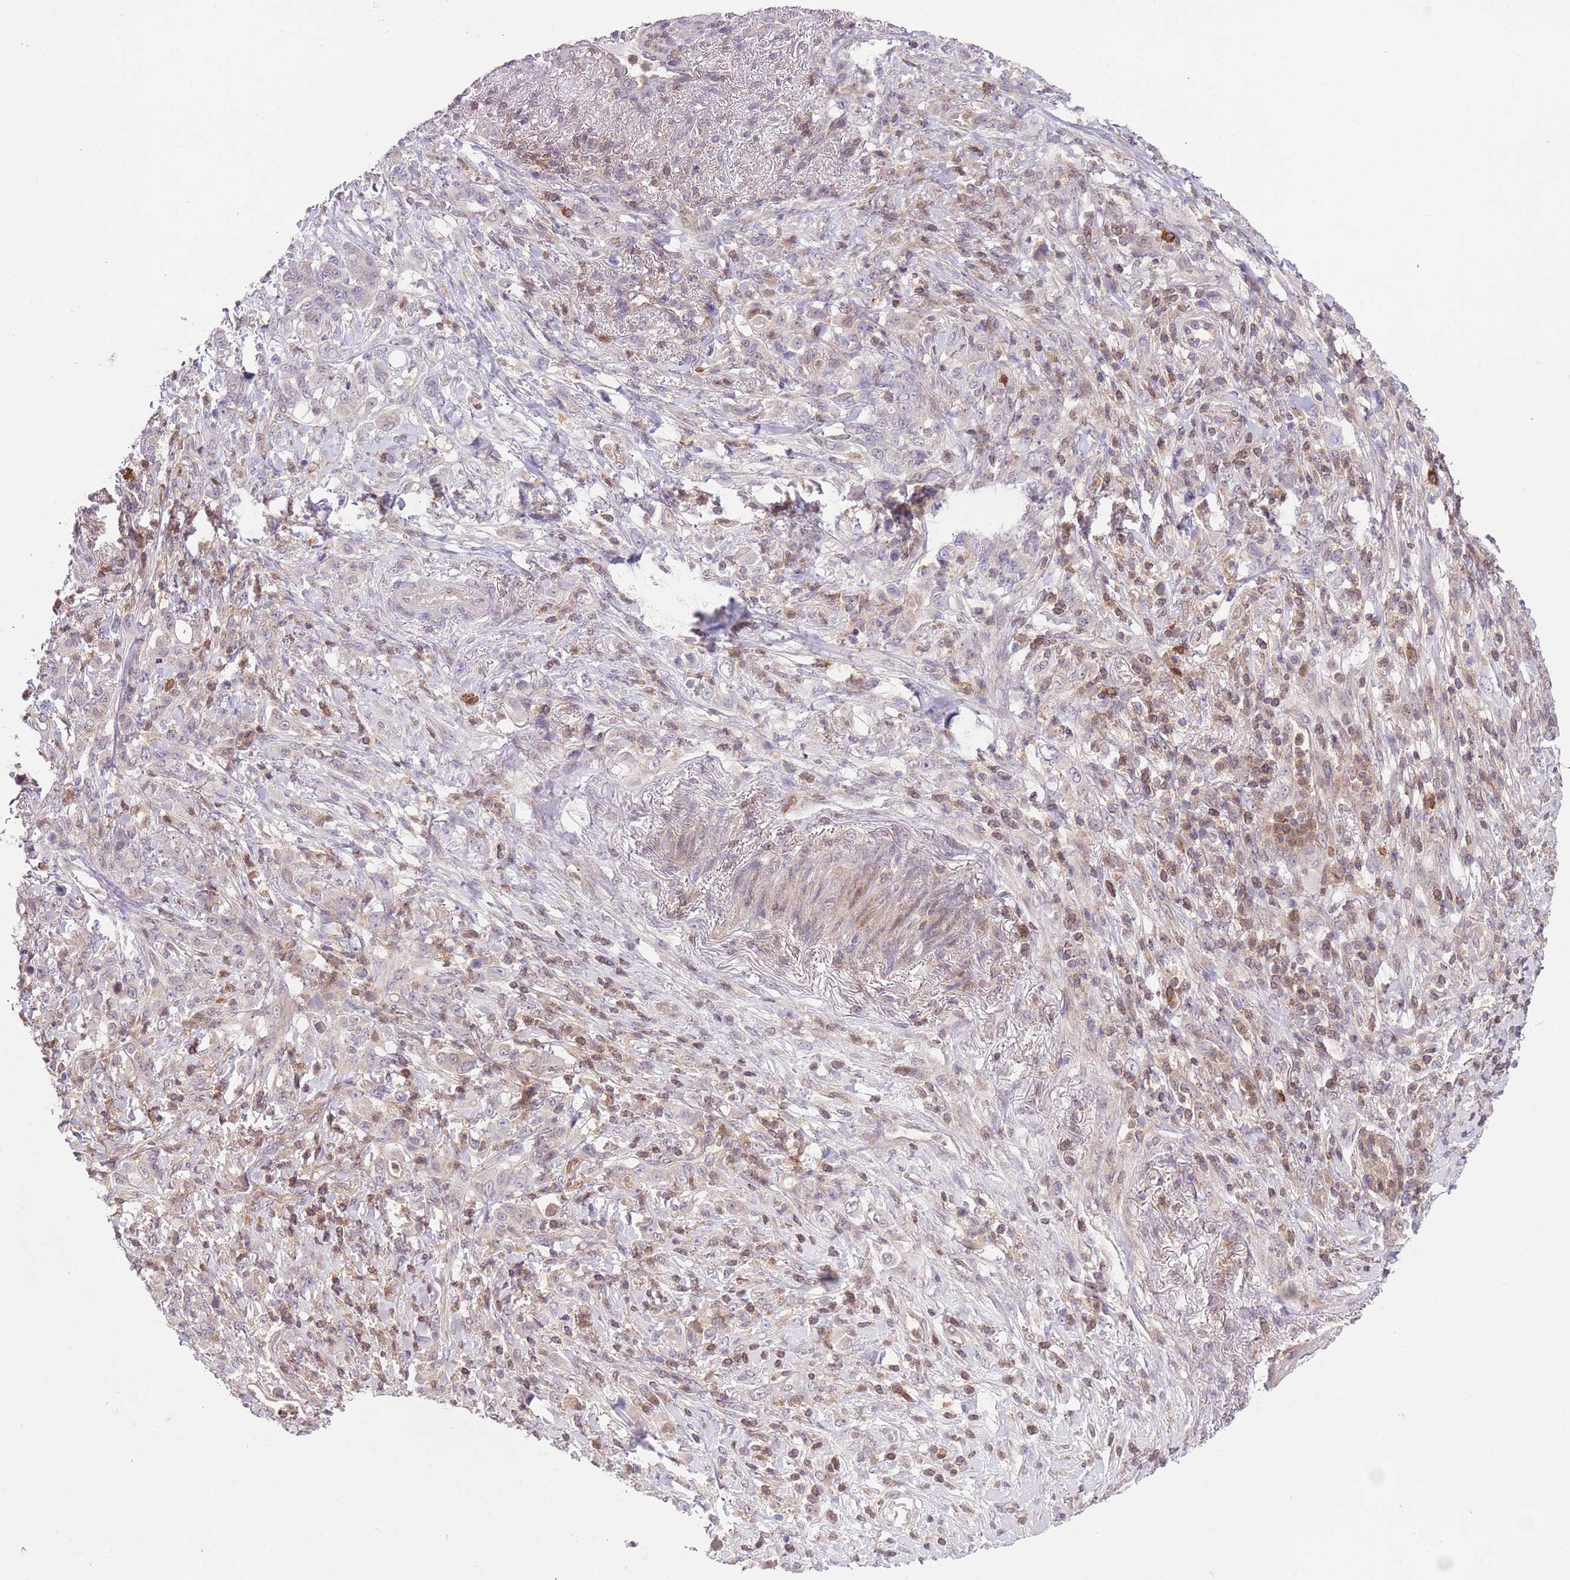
{"staining": {"intensity": "negative", "quantity": "none", "location": "none"}, "tissue": "stomach cancer", "cell_type": "Tumor cells", "image_type": "cancer", "snomed": [{"axis": "morphology", "description": "Normal tissue, NOS"}, {"axis": "morphology", "description": "Adenocarcinoma, NOS"}, {"axis": "topography", "description": "Stomach"}], "caption": "DAB (3,3'-diaminobenzidine) immunohistochemical staining of human stomach adenocarcinoma displays no significant expression in tumor cells.", "gene": "HDHD2", "patient": {"sex": "female", "age": 79}}